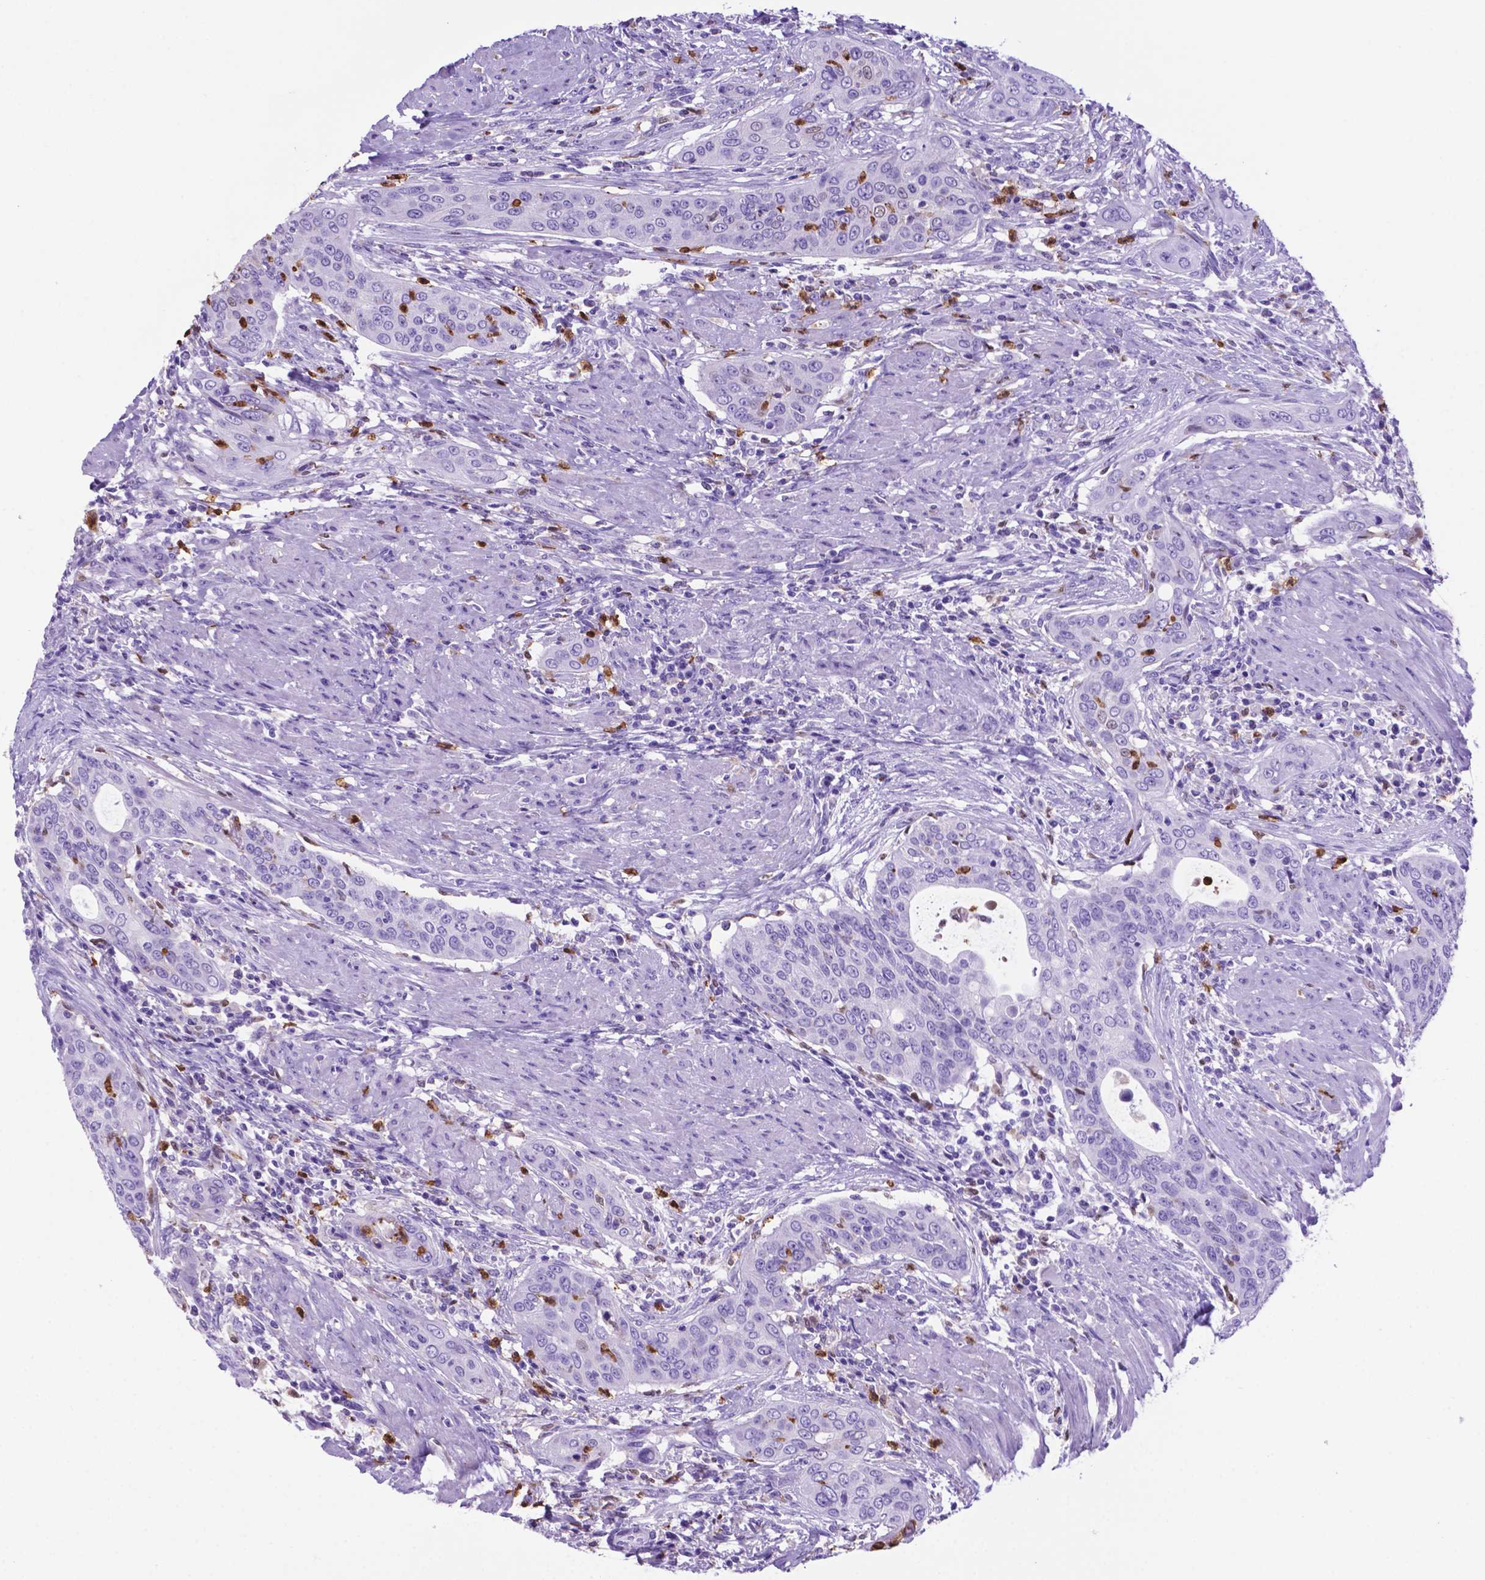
{"staining": {"intensity": "negative", "quantity": "none", "location": "none"}, "tissue": "urothelial cancer", "cell_type": "Tumor cells", "image_type": "cancer", "snomed": [{"axis": "morphology", "description": "Urothelial carcinoma, High grade"}, {"axis": "topography", "description": "Urinary bladder"}], "caption": "DAB immunohistochemical staining of human high-grade urothelial carcinoma displays no significant positivity in tumor cells.", "gene": "LZTR1", "patient": {"sex": "male", "age": 82}}